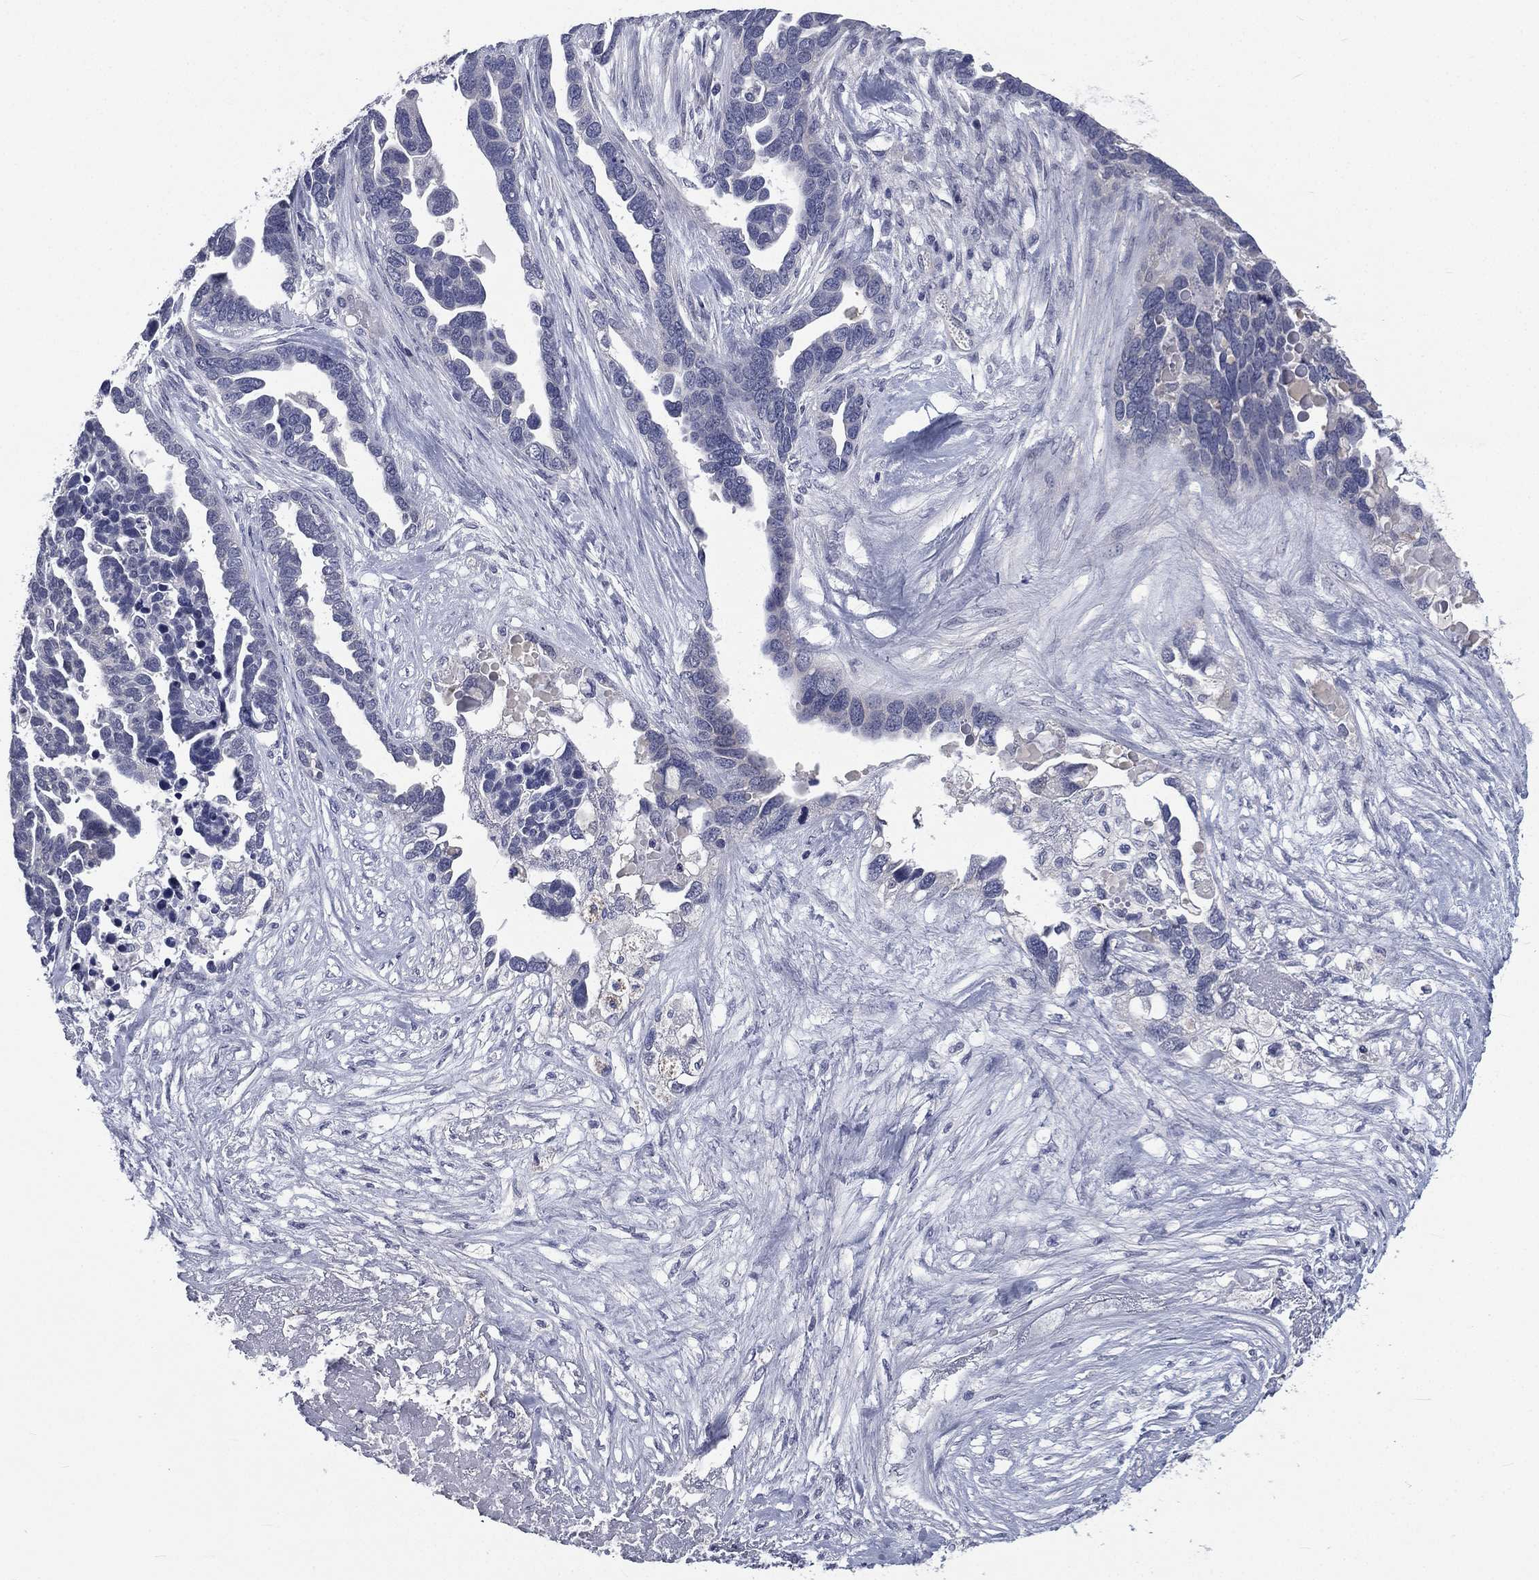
{"staining": {"intensity": "negative", "quantity": "none", "location": "none"}, "tissue": "ovarian cancer", "cell_type": "Tumor cells", "image_type": "cancer", "snomed": [{"axis": "morphology", "description": "Cystadenocarcinoma, serous, NOS"}, {"axis": "topography", "description": "Ovary"}], "caption": "Tumor cells show no significant staining in ovarian serous cystadenocarcinoma. (Immunohistochemistry (ihc), brightfield microscopy, high magnification).", "gene": "IFT27", "patient": {"sex": "female", "age": 54}}